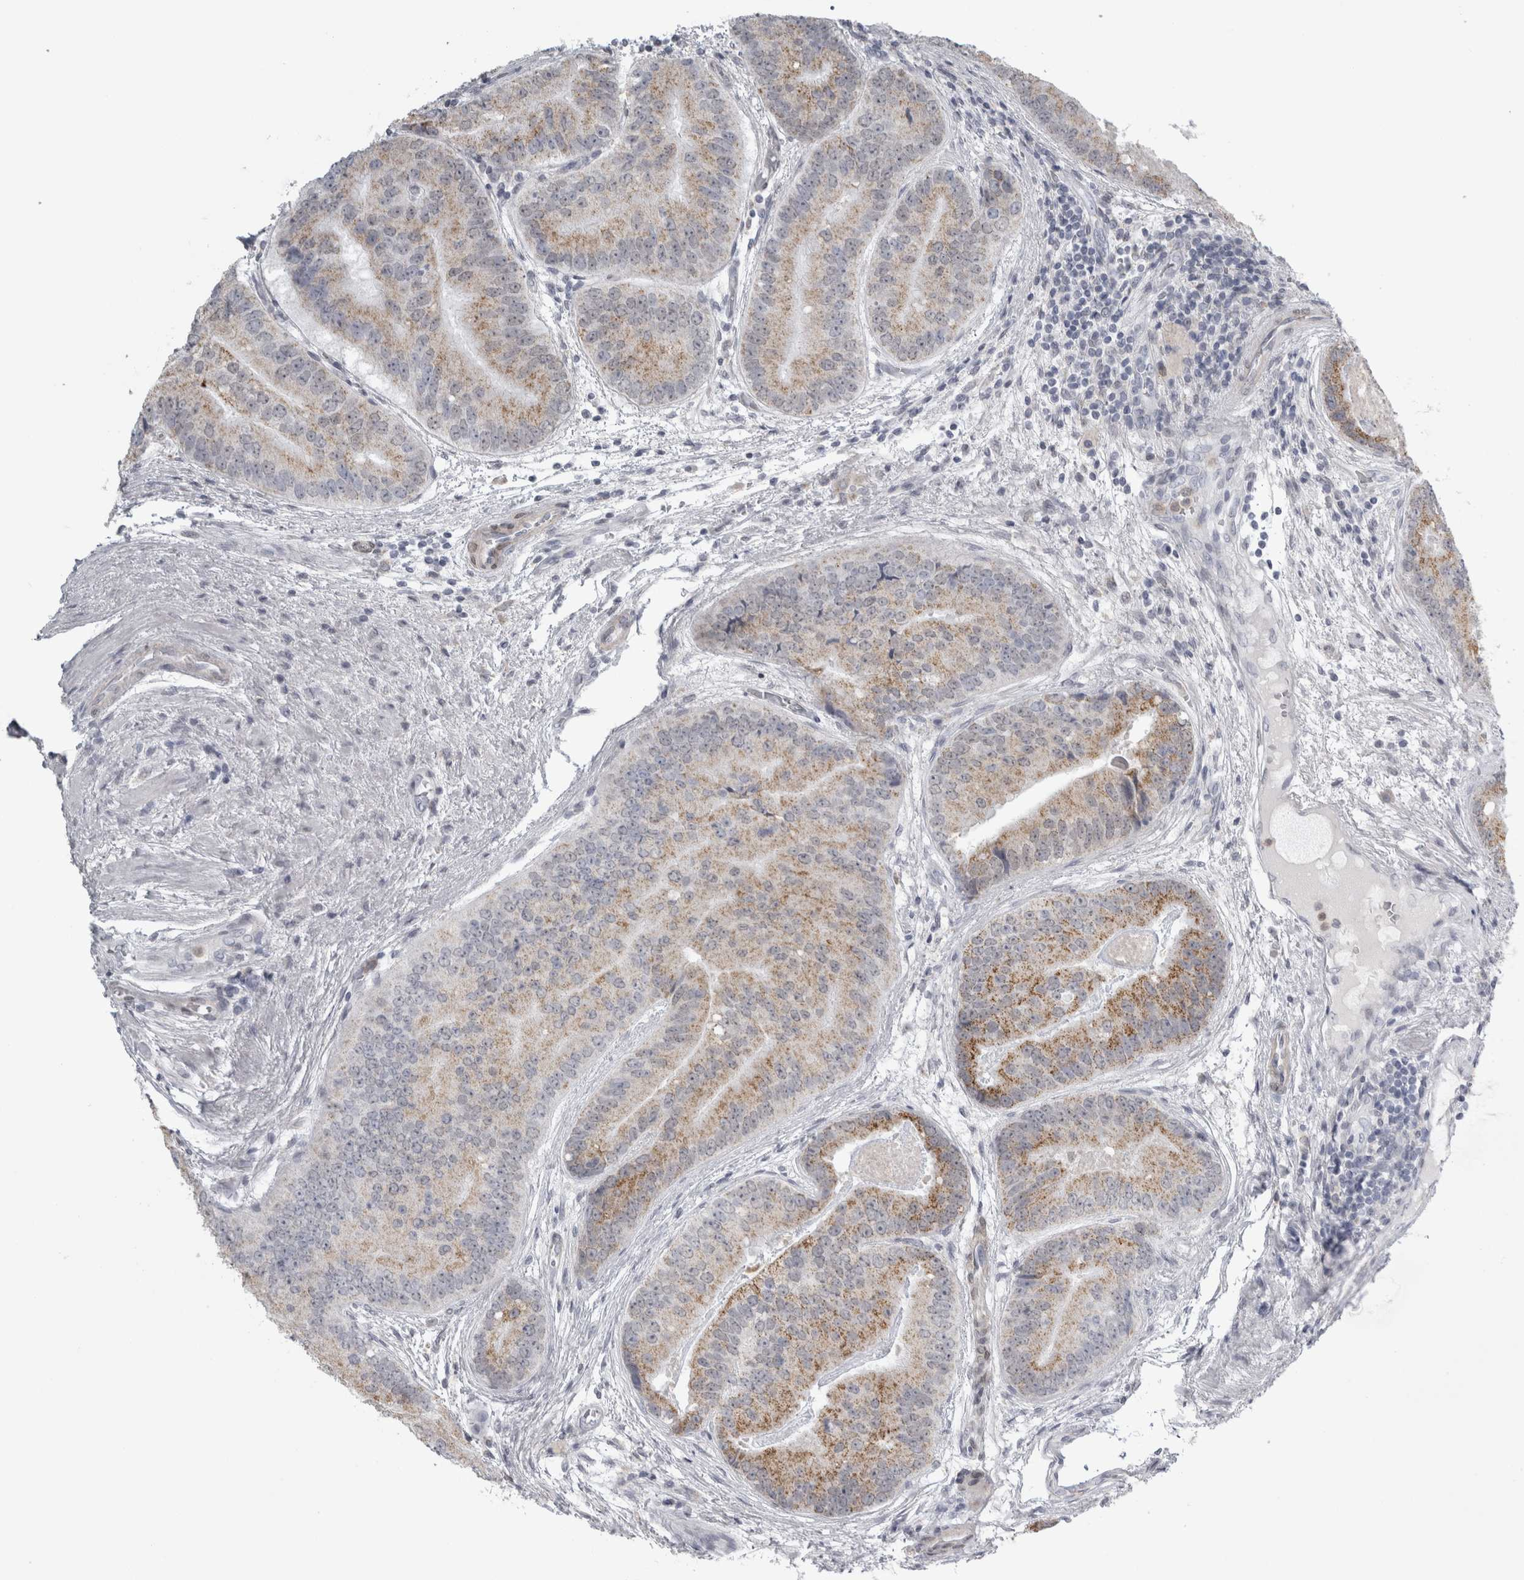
{"staining": {"intensity": "moderate", "quantity": "25%-75%", "location": "cytoplasmic/membranous"}, "tissue": "prostate cancer", "cell_type": "Tumor cells", "image_type": "cancer", "snomed": [{"axis": "morphology", "description": "Adenocarcinoma, High grade"}, {"axis": "topography", "description": "Prostate"}], "caption": "Human prostate adenocarcinoma (high-grade) stained for a protein (brown) displays moderate cytoplasmic/membranous positive expression in about 25%-75% of tumor cells.", "gene": "PLIN1", "patient": {"sex": "male", "age": 70}}